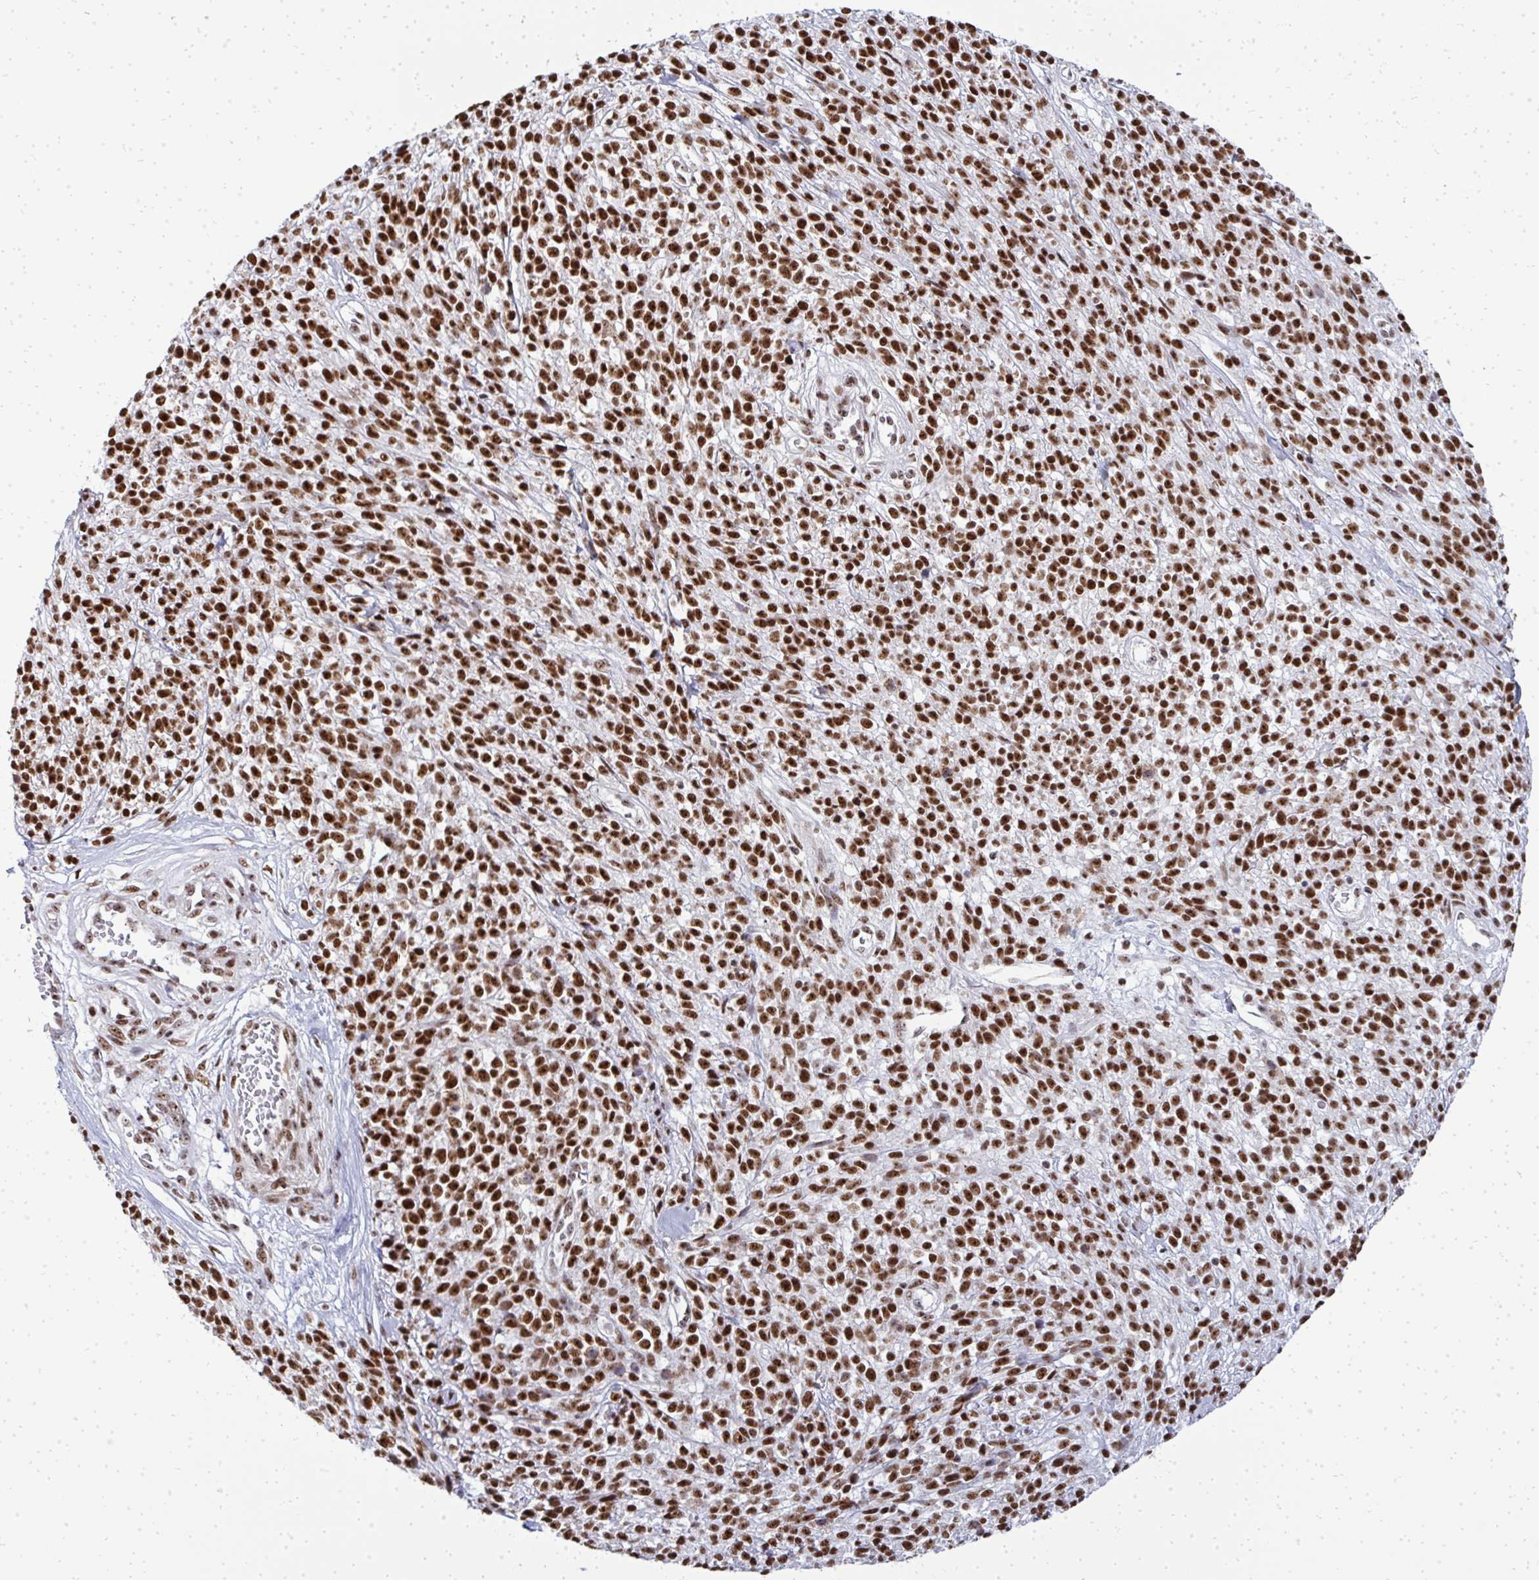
{"staining": {"intensity": "strong", "quantity": ">75%", "location": "nuclear"}, "tissue": "melanoma", "cell_type": "Tumor cells", "image_type": "cancer", "snomed": [{"axis": "morphology", "description": "Malignant melanoma, NOS"}, {"axis": "topography", "description": "Skin"}, {"axis": "topography", "description": "Skin of trunk"}], "caption": "IHC histopathology image of neoplastic tissue: malignant melanoma stained using IHC reveals high levels of strong protein expression localized specifically in the nuclear of tumor cells, appearing as a nuclear brown color.", "gene": "SIRT7", "patient": {"sex": "male", "age": 74}}